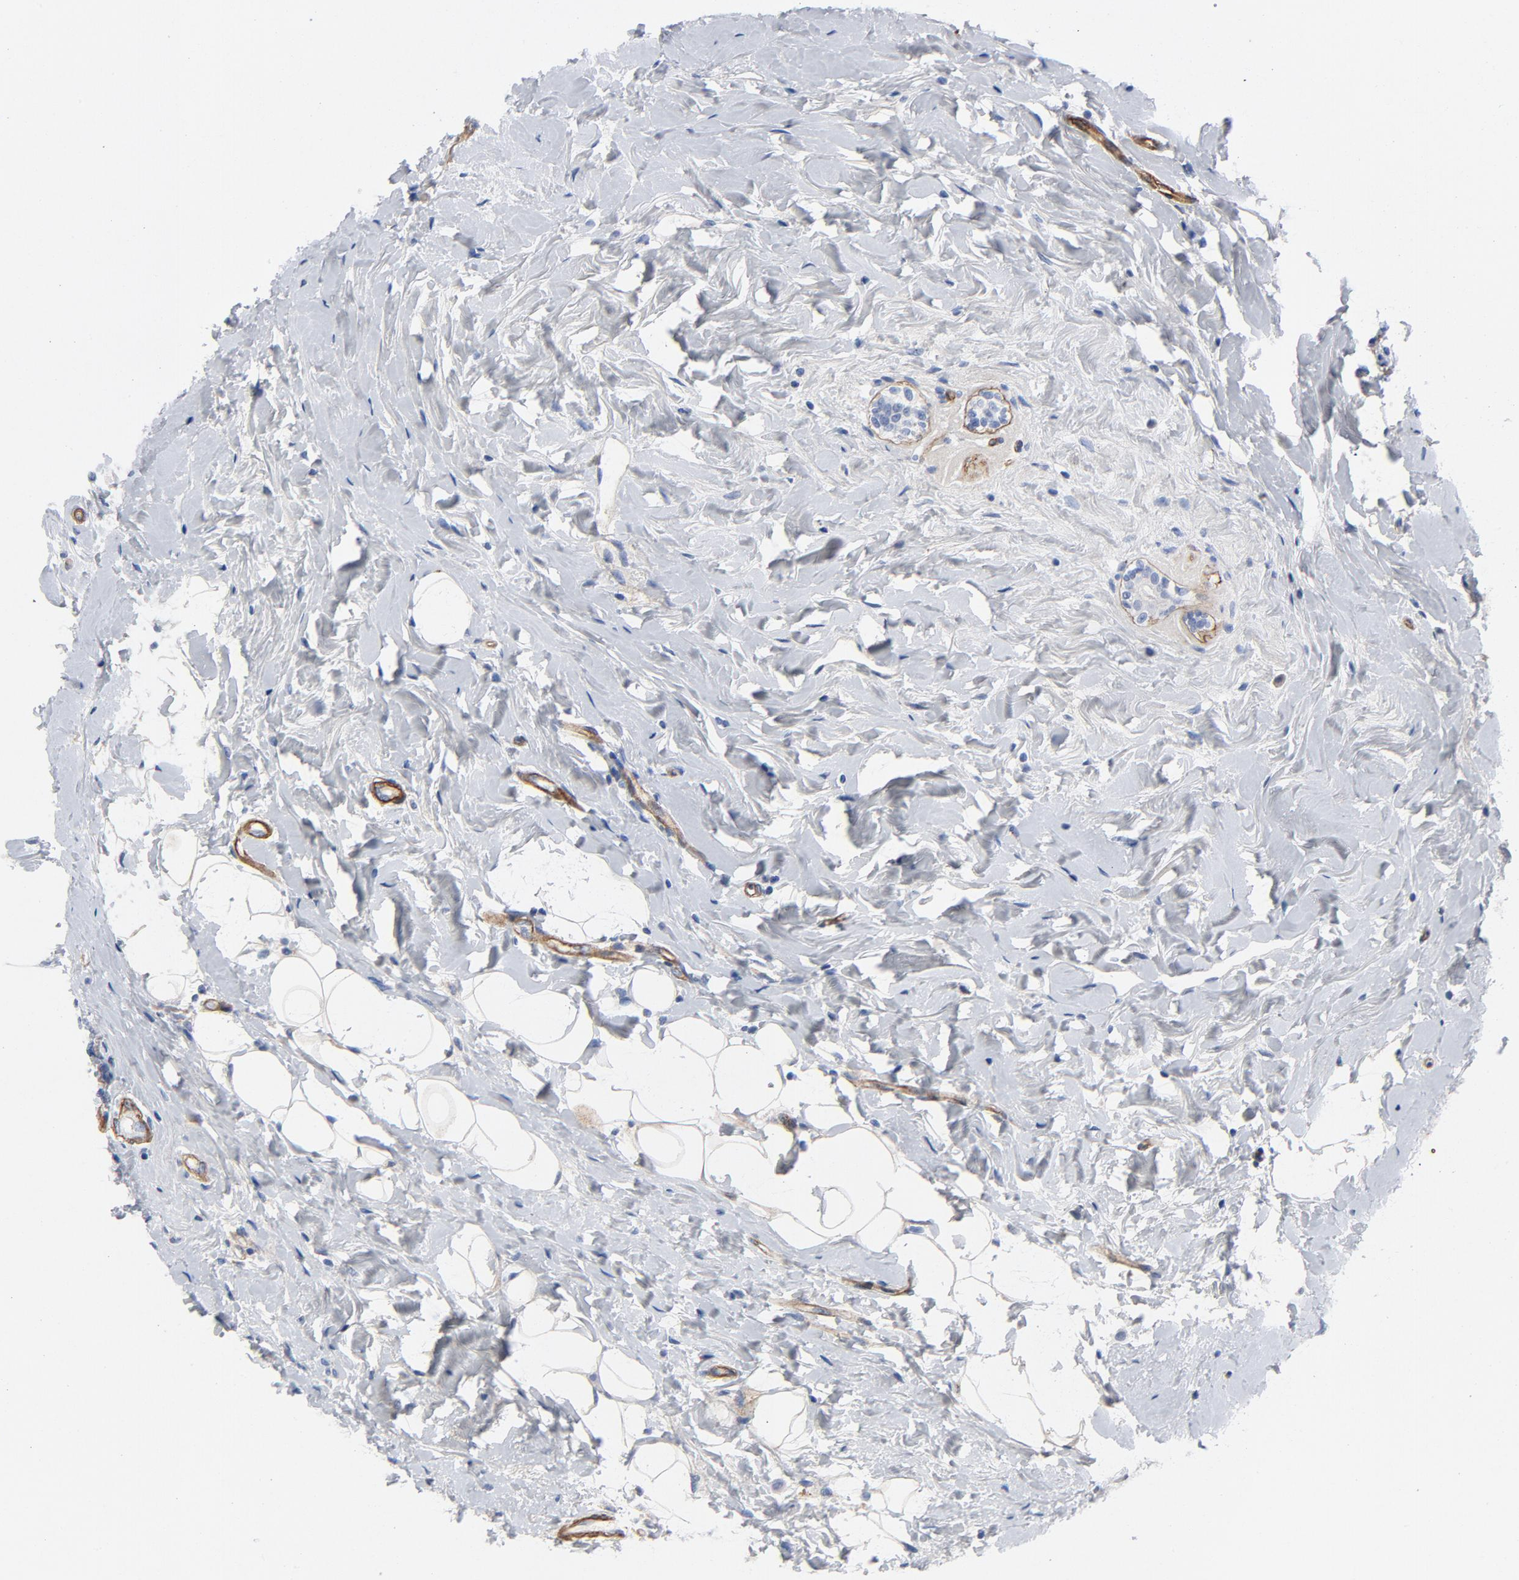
{"staining": {"intensity": "negative", "quantity": "none", "location": "none"}, "tissue": "breast cancer", "cell_type": "Tumor cells", "image_type": "cancer", "snomed": [{"axis": "morphology", "description": "Normal tissue, NOS"}, {"axis": "morphology", "description": "Lobular carcinoma"}, {"axis": "topography", "description": "Breast"}], "caption": "This is an immunohistochemistry (IHC) micrograph of human breast lobular carcinoma. There is no staining in tumor cells.", "gene": "LAMC1", "patient": {"sex": "female", "age": 47}}